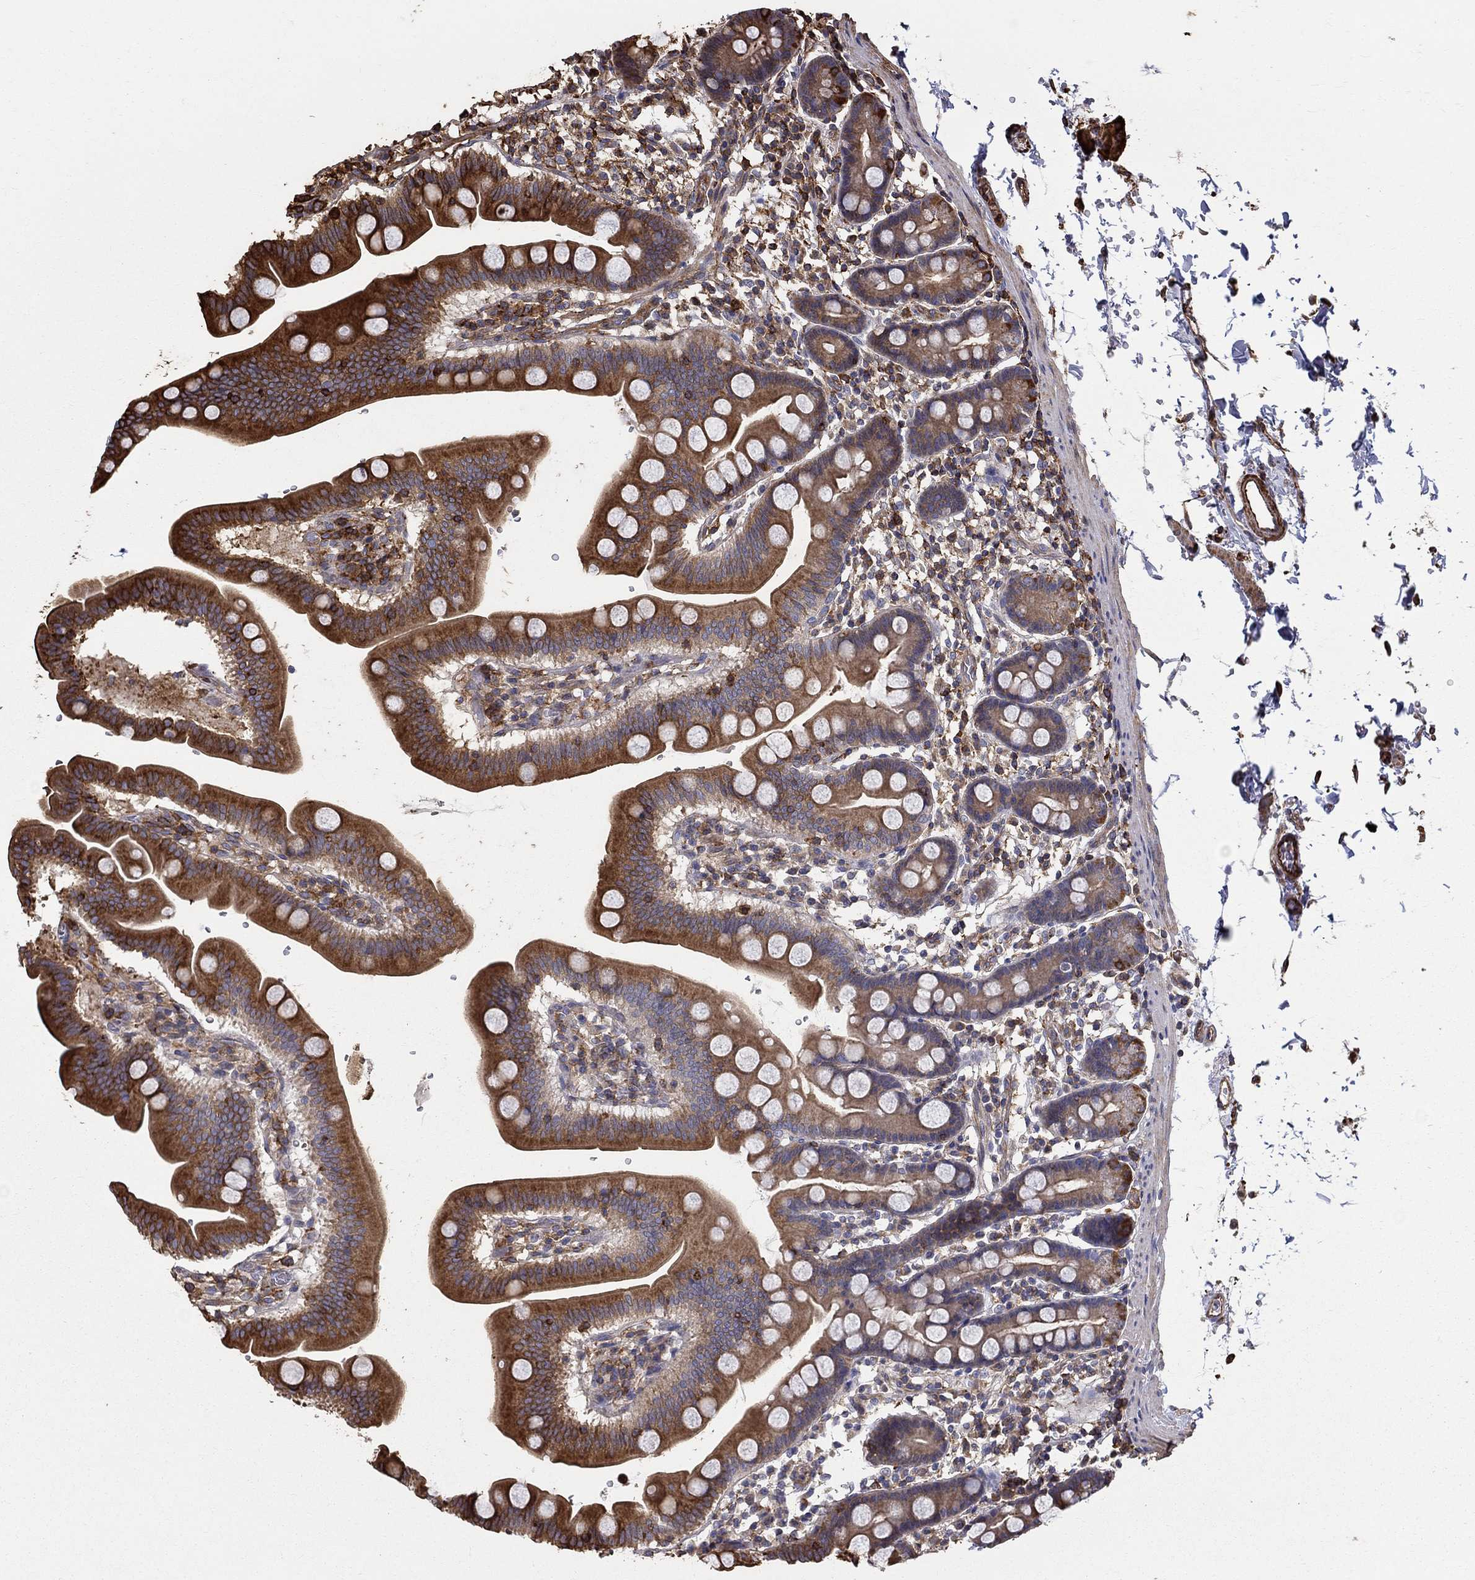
{"staining": {"intensity": "strong", "quantity": "25%-75%", "location": "cytoplasmic/membranous"}, "tissue": "duodenum", "cell_type": "Glandular cells", "image_type": "normal", "snomed": [{"axis": "morphology", "description": "Normal tissue, NOS"}, {"axis": "topography", "description": "Duodenum"}], "caption": "Brown immunohistochemical staining in unremarkable duodenum demonstrates strong cytoplasmic/membranous staining in approximately 25%-75% of glandular cells.", "gene": "NPHP1", "patient": {"sex": "male", "age": 59}}